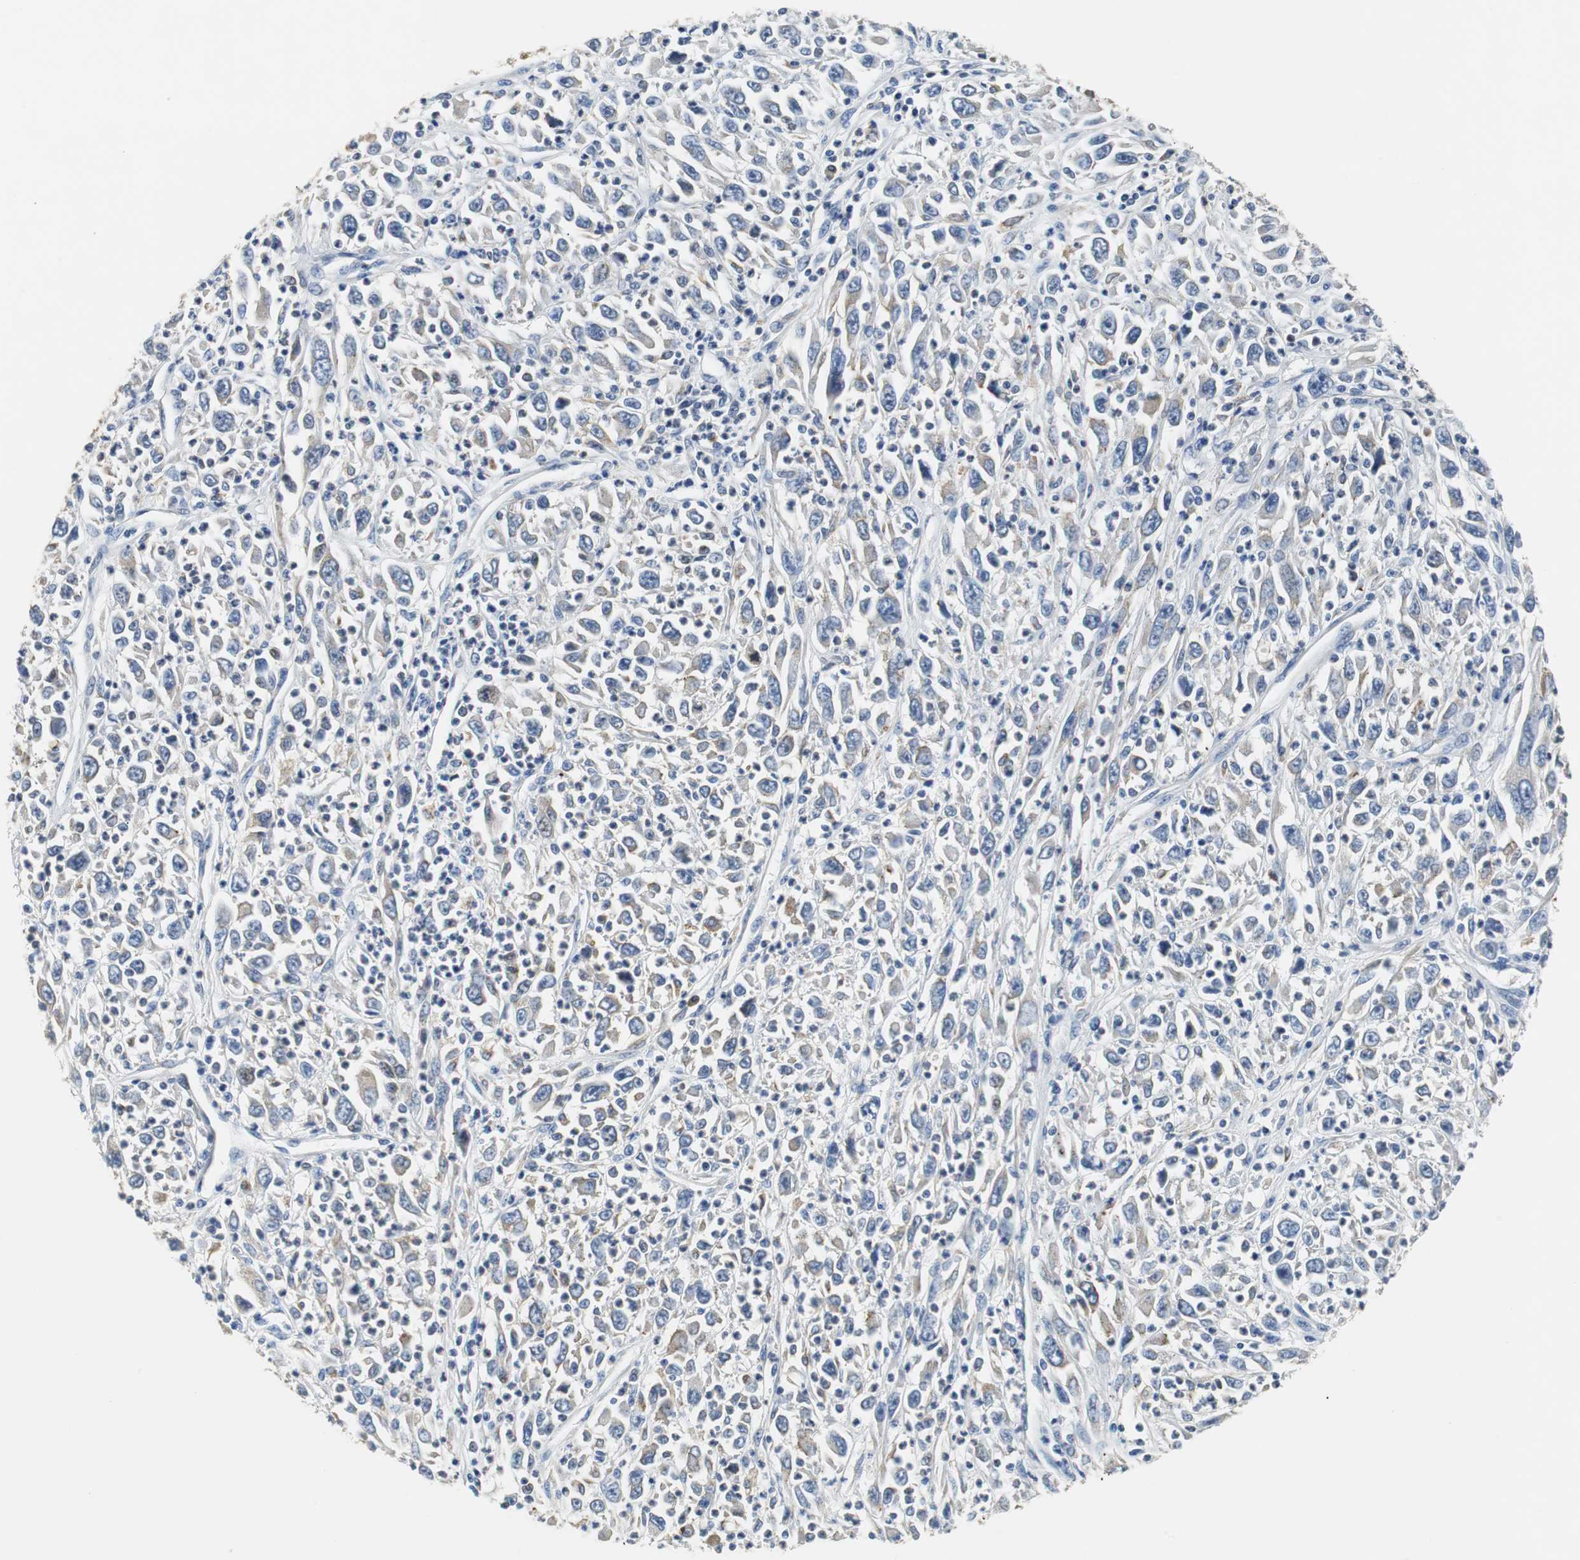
{"staining": {"intensity": "negative", "quantity": "none", "location": "none"}, "tissue": "melanoma", "cell_type": "Tumor cells", "image_type": "cancer", "snomed": [{"axis": "morphology", "description": "Malignant melanoma, Metastatic site"}, {"axis": "topography", "description": "Skin"}], "caption": "Immunohistochemistry (IHC) image of melanoma stained for a protein (brown), which reveals no positivity in tumor cells.", "gene": "PDIA4", "patient": {"sex": "female", "age": 56}}